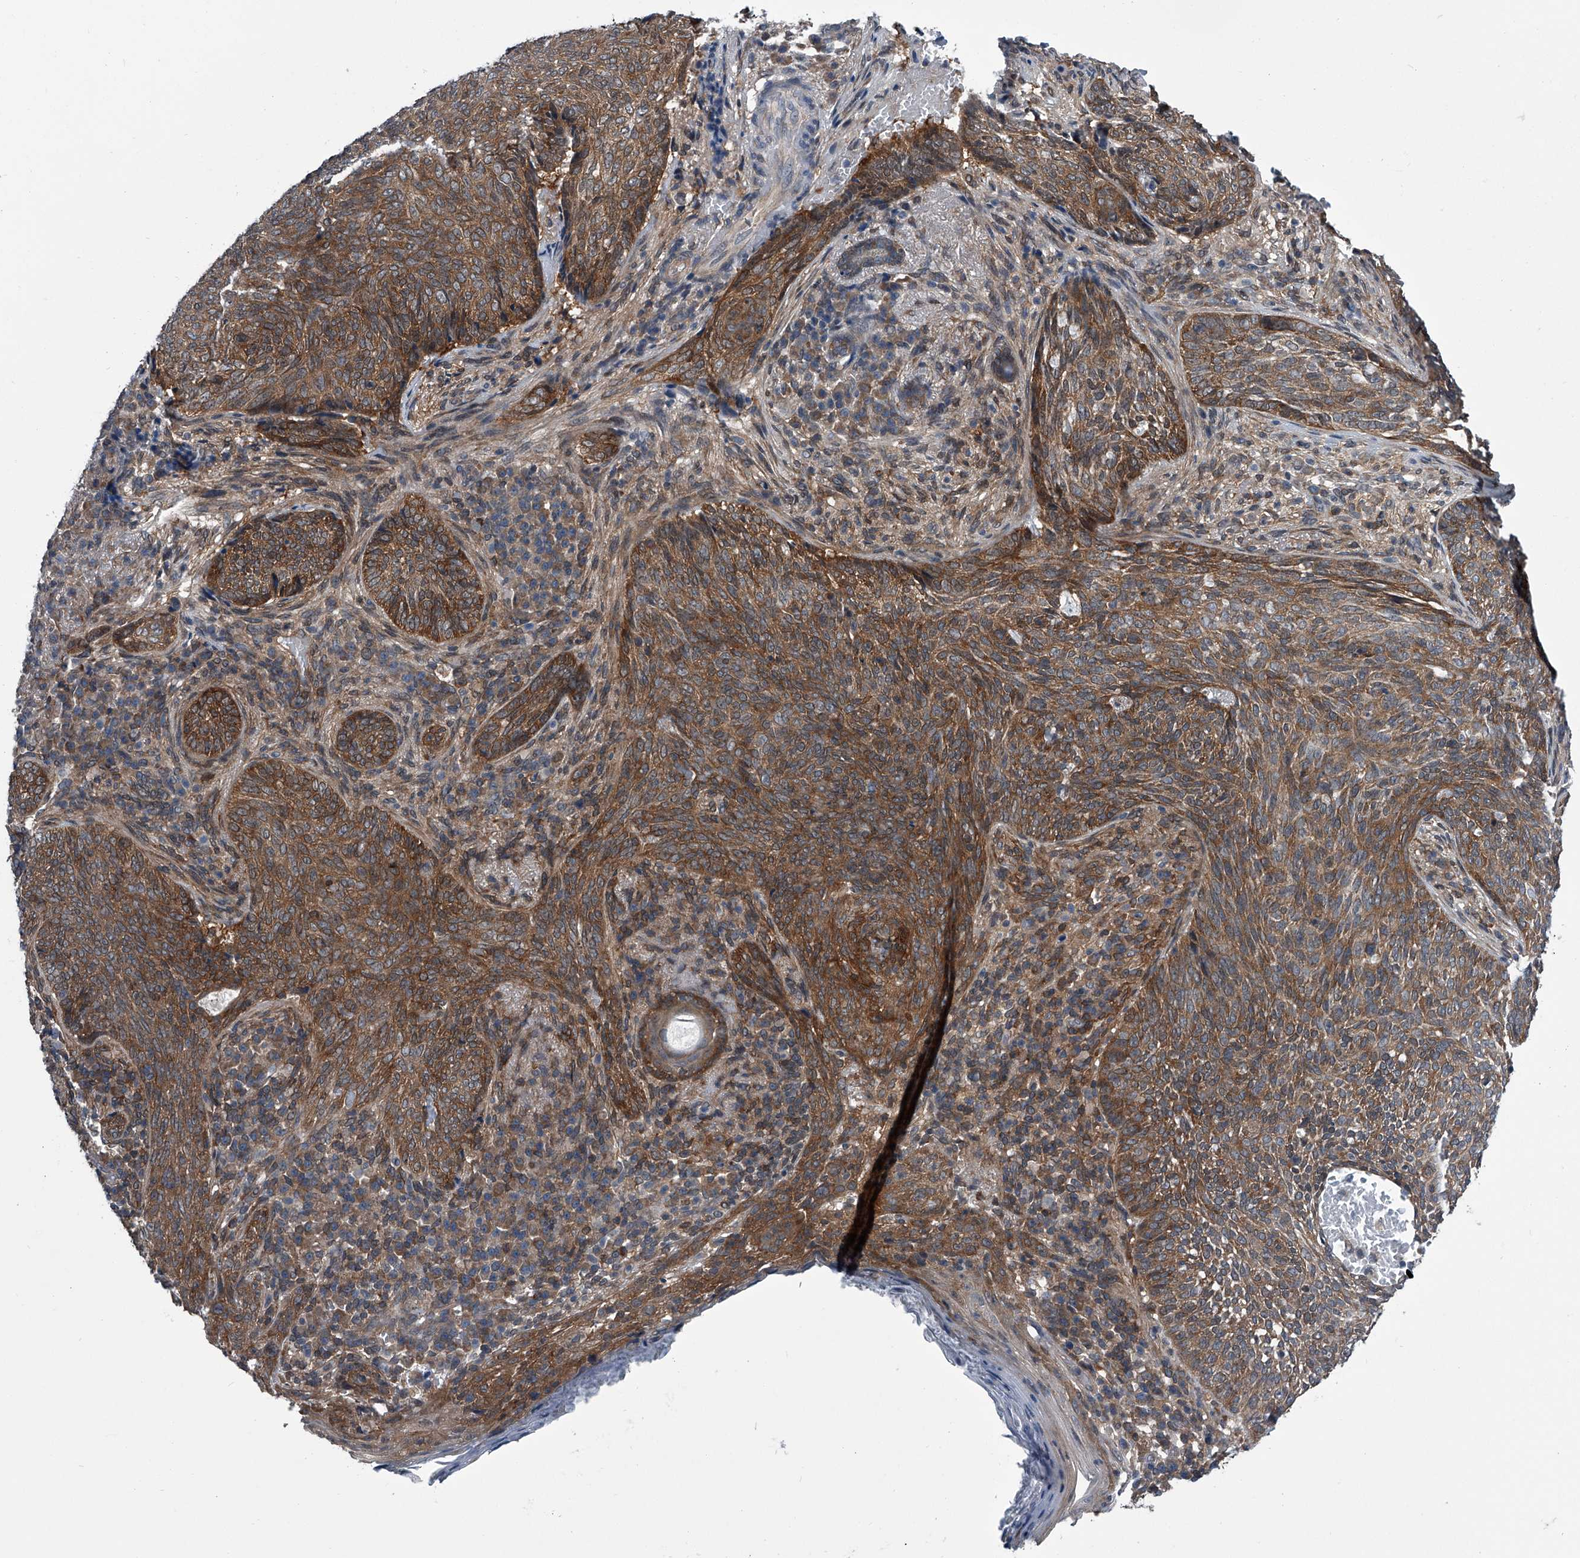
{"staining": {"intensity": "strong", "quantity": ">75%", "location": "cytoplasmic/membranous"}, "tissue": "skin cancer", "cell_type": "Tumor cells", "image_type": "cancer", "snomed": [{"axis": "morphology", "description": "Basal cell carcinoma"}, {"axis": "topography", "description": "Skin"}], "caption": "The photomicrograph exhibits immunohistochemical staining of skin cancer. There is strong cytoplasmic/membranous positivity is identified in about >75% of tumor cells.", "gene": "PPP2R5D", "patient": {"sex": "male", "age": 85}}